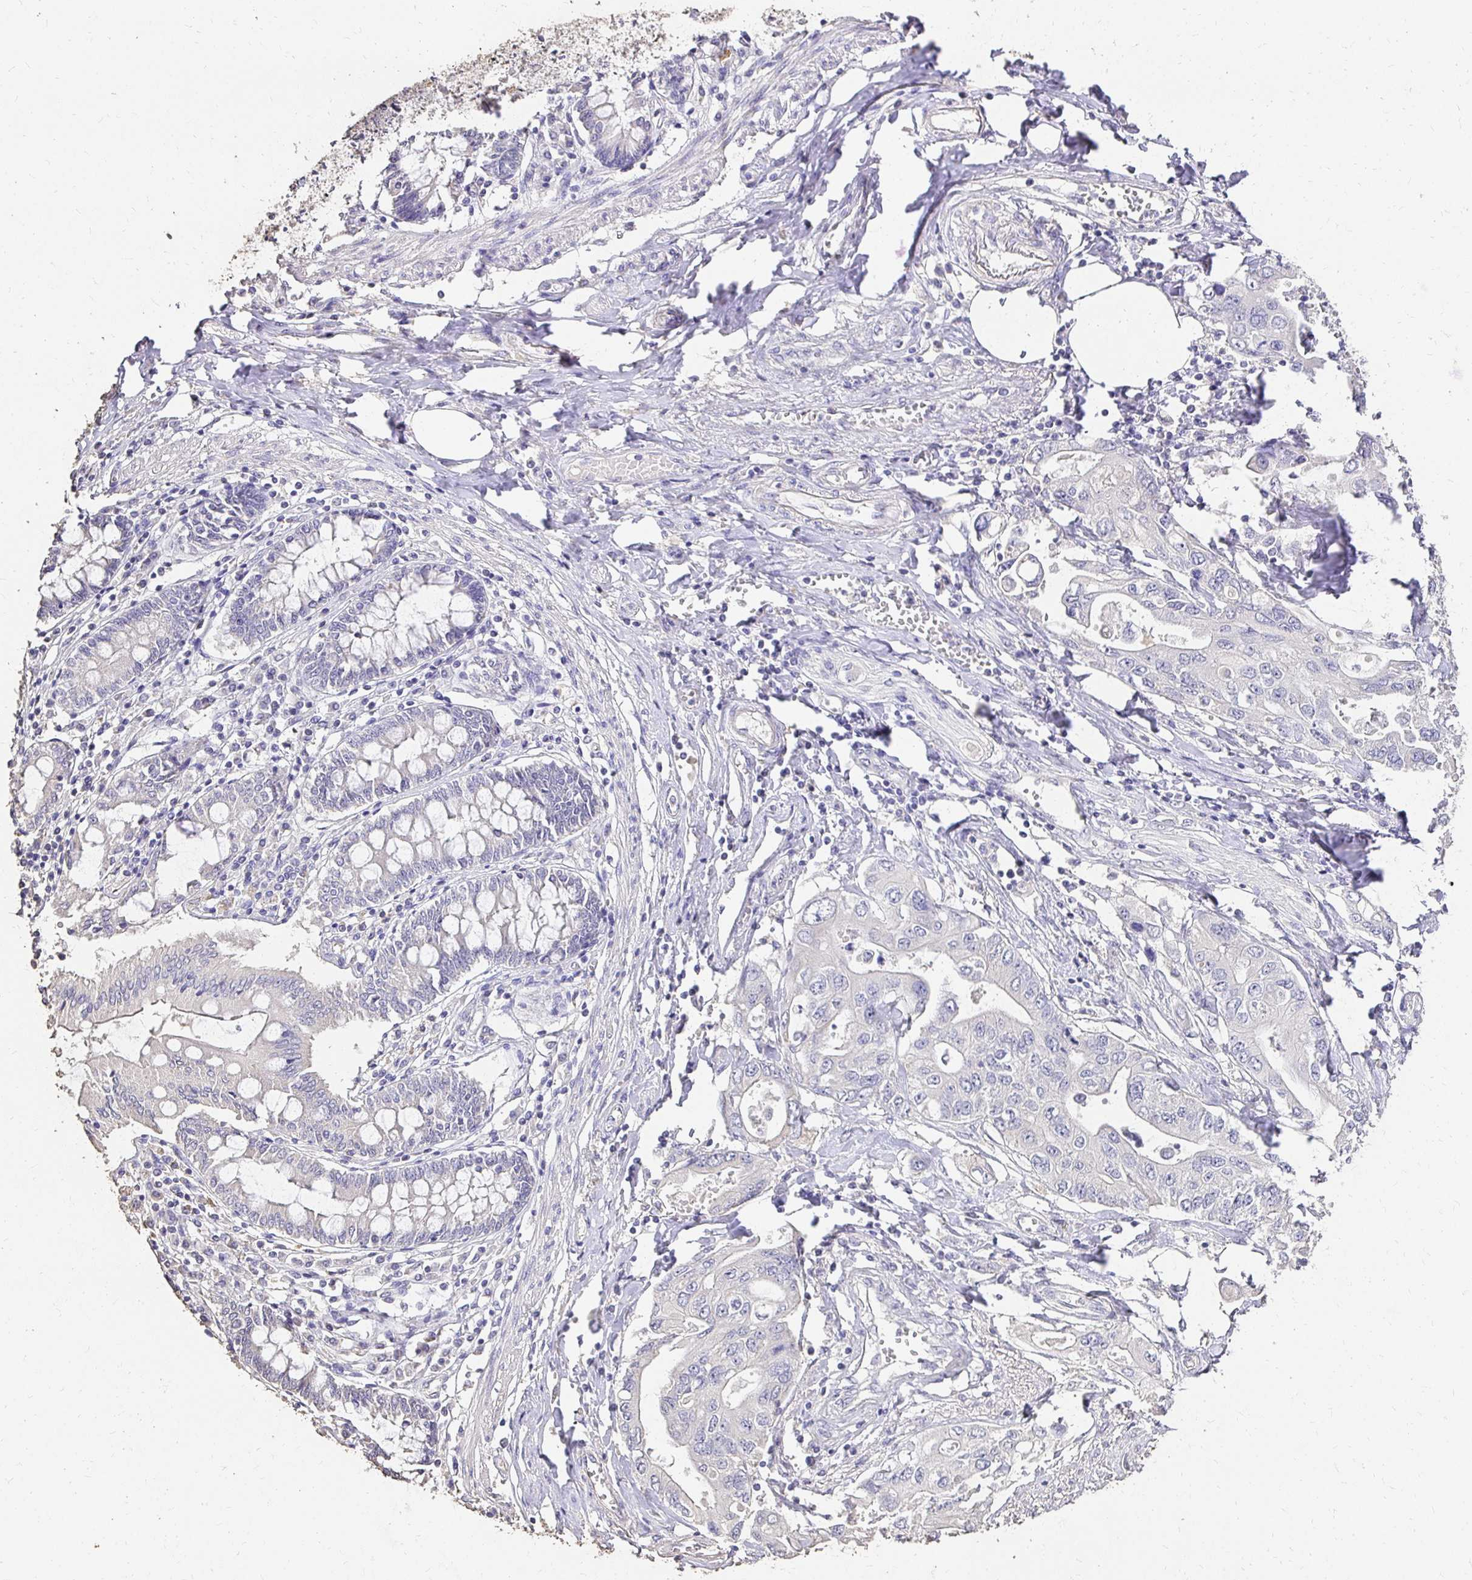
{"staining": {"intensity": "negative", "quantity": "none", "location": "none"}, "tissue": "pancreatic cancer", "cell_type": "Tumor cells", "image_type": "cancer", "snomed": [{"axis": "morphology", "description": "Adenocarcinoma, NOS"}, {"axis": "topography", "description": "Pancreas"}], "caption": "A histopathology image of human pancreatic adenocarcinoma is negative for staining in tumor cells.", "gene": "UGT1A6", "patient": {"sex": "female", "age": 63}}